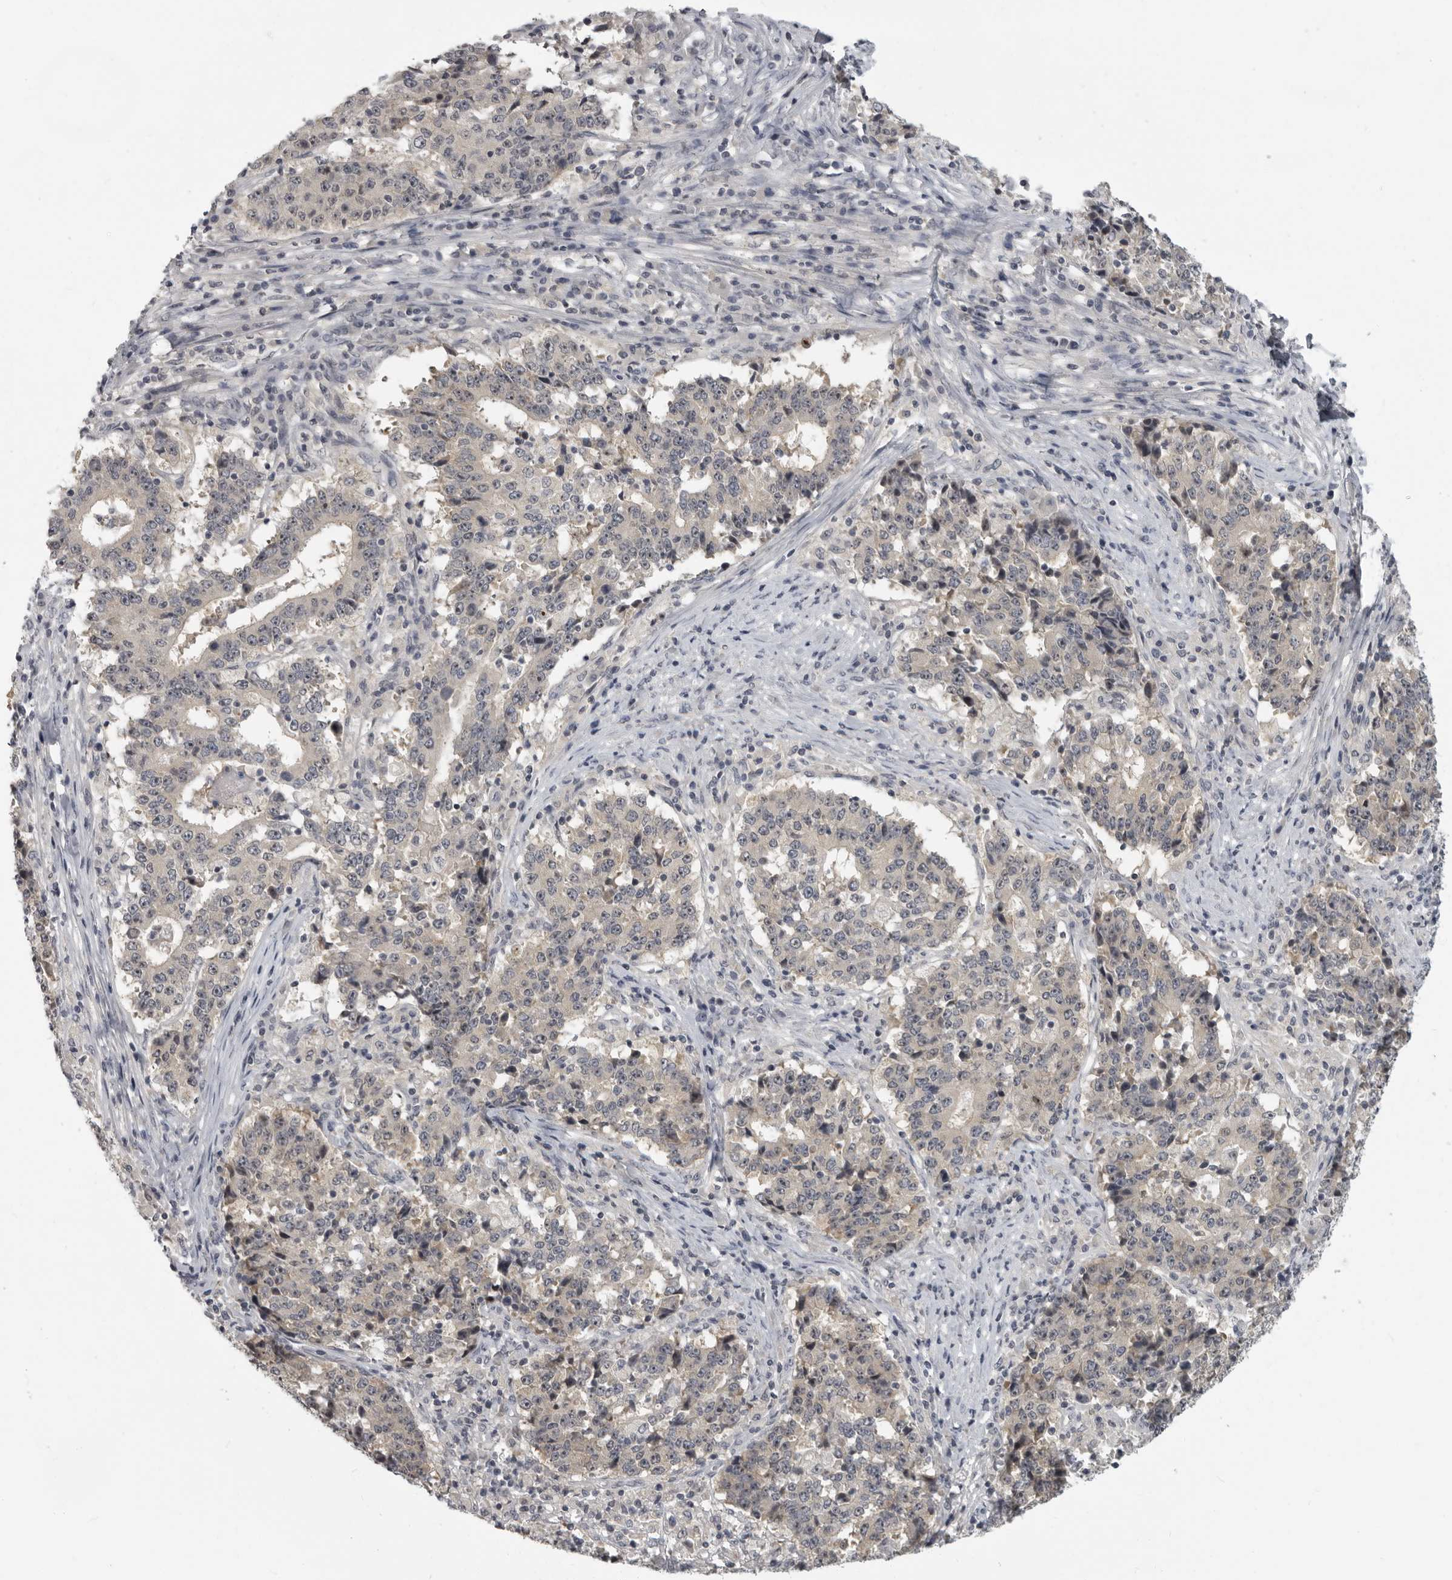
{"staining": {"intensity": "negative", "quantity": "none", "location": "none"}, "tissue": "stomach cancer", "cell_type": "Tumor cells", "image_type": "cancer", "snomed": [{"axis": "morphology", "description": "Adenocarcinoma, NOS"}, {"axis": "topography", "description": "Stomach"}], "caption": "There is no significant expression in tumor cells of adenocarcinoma (stomach).", "gene": "MRTO4", "patient": {"sex": "male", "age": 59}}